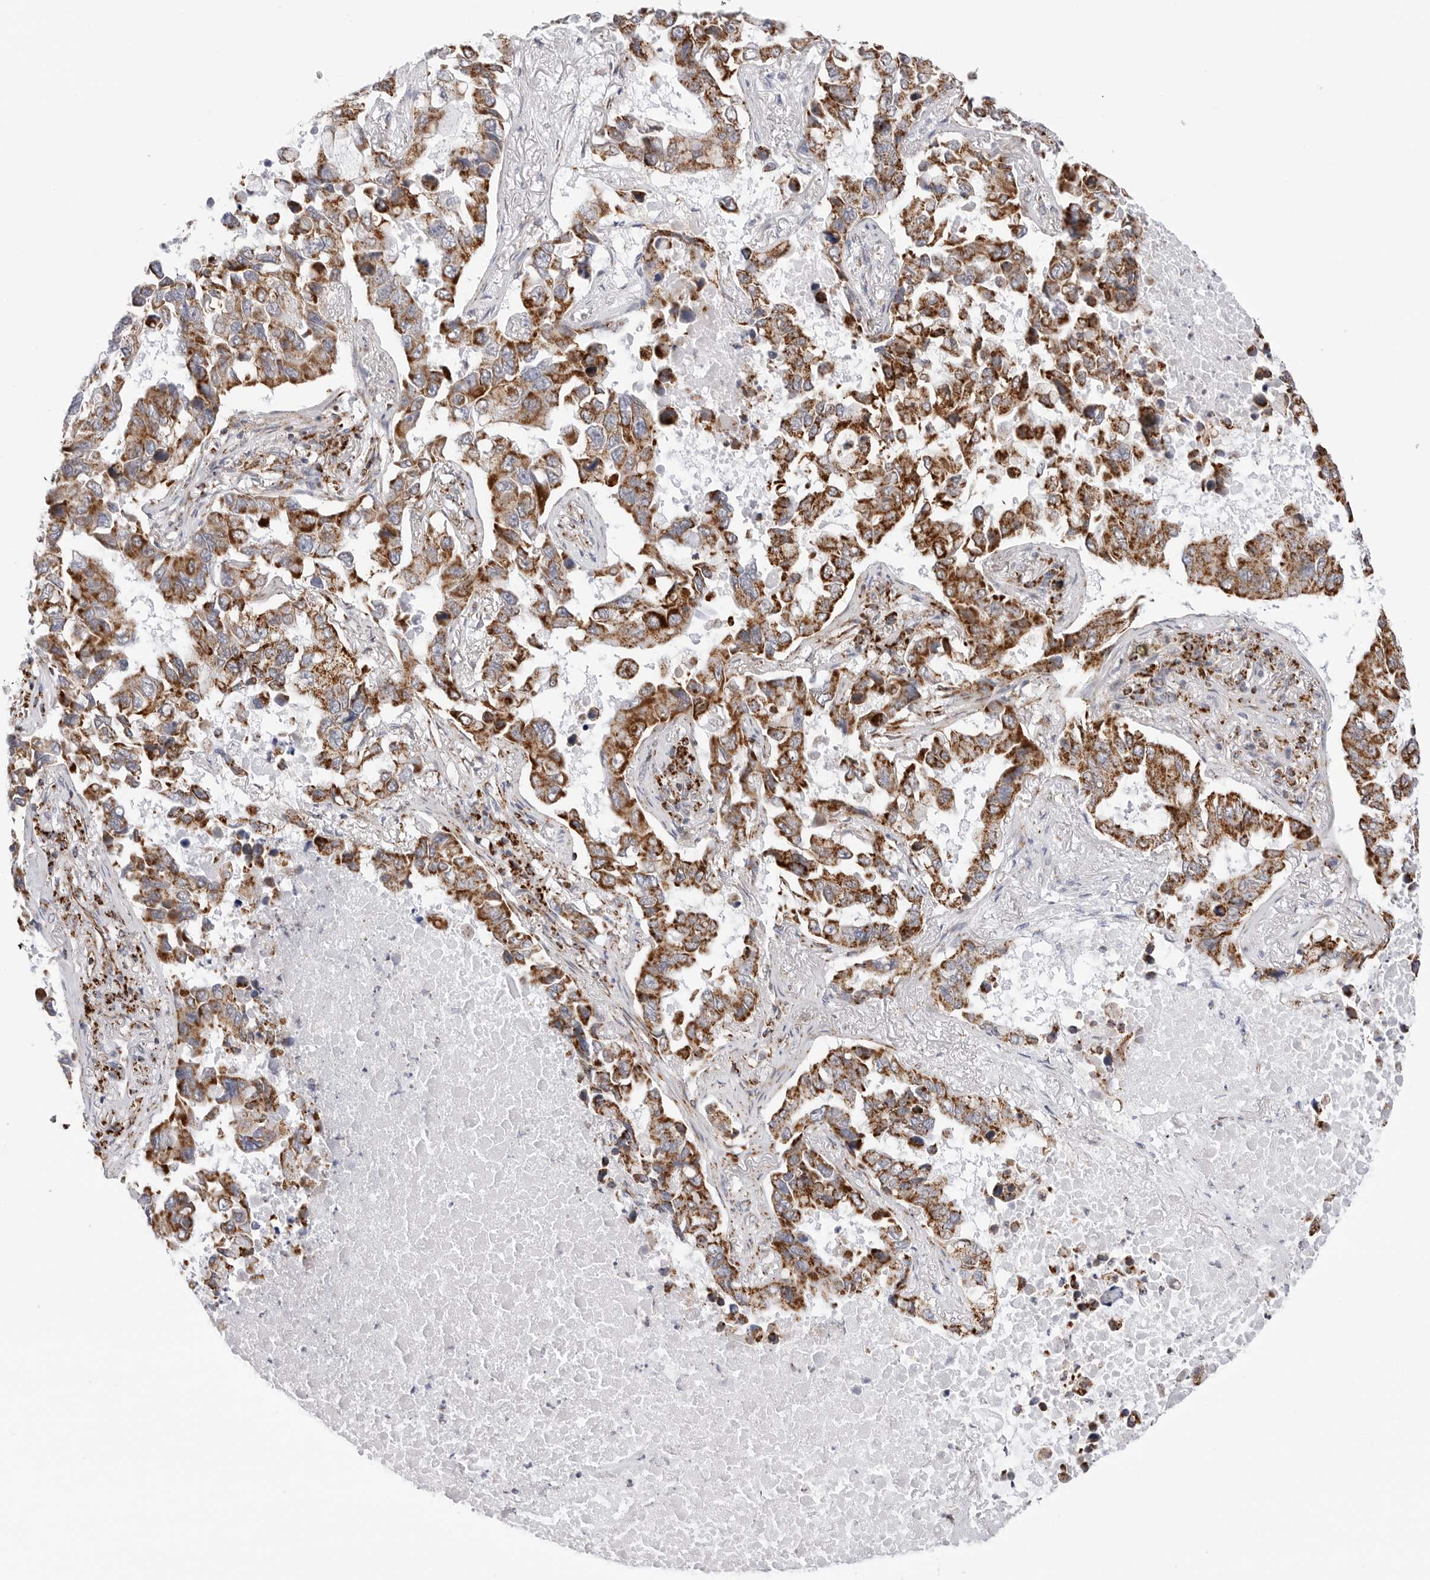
{"staining": {"intensity": "strong", "quantity": ">75%", "location": "cytoplasmic/membranous"}, "tissue": "lung cancer", "cell_type": "Tumor cells", "image_type": "cancer", "snomed": [{"axis": "morphology", "description": "Adenocarcinoma, NOS"}, {"axis": "topography", "description": "Lung"}], "caption": "About >75% of tumor cells in lung adenocarcinoma show strong cytoplasmic/membranous protein staining as visualized by brown immunohistochemical staining.", "gene": "ATP5IF1", "patient": {"sex": "male", "age": 64}}